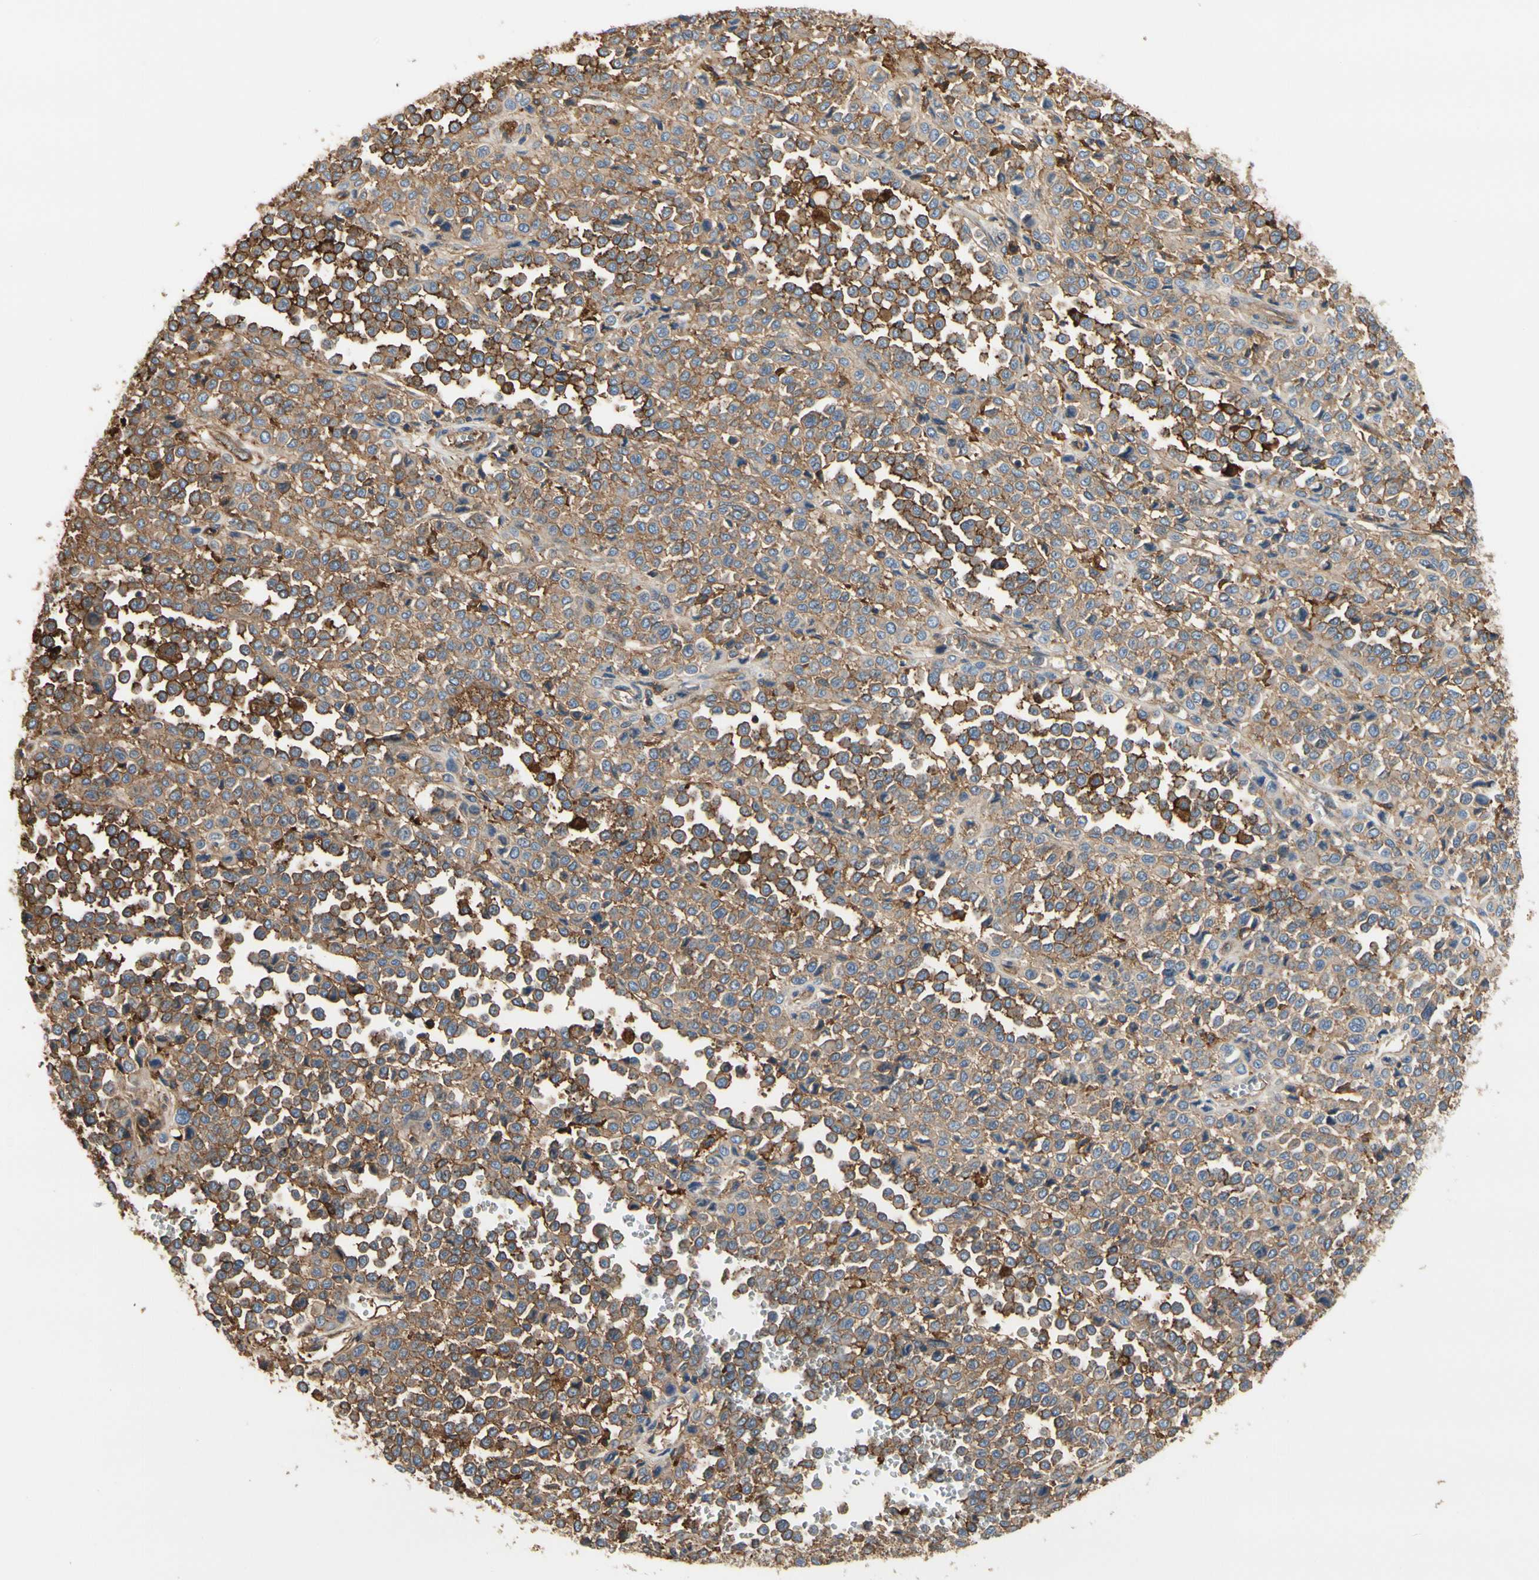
{"staining": {"intensity": "weak", "quantity": ">75%", "location": "cytoplasmic/membranous"}, "tissue": "melanoma", "cell_type": "Tumor cells", "image_type": "cancer", "snomed": [{"axis": "morphology", "description": "Malignant melanoma, Metastatic site"}, {"axis": "topography", "description": "Pancreas"}], "caption": "Melanoma stained for a protein (brown) exhibits weak cytoplasmic/membranous positive expression in approximately >75% of tumor cells.", "gene": "IL1RL1", "patient": {"sex": "female", "age": 30}}